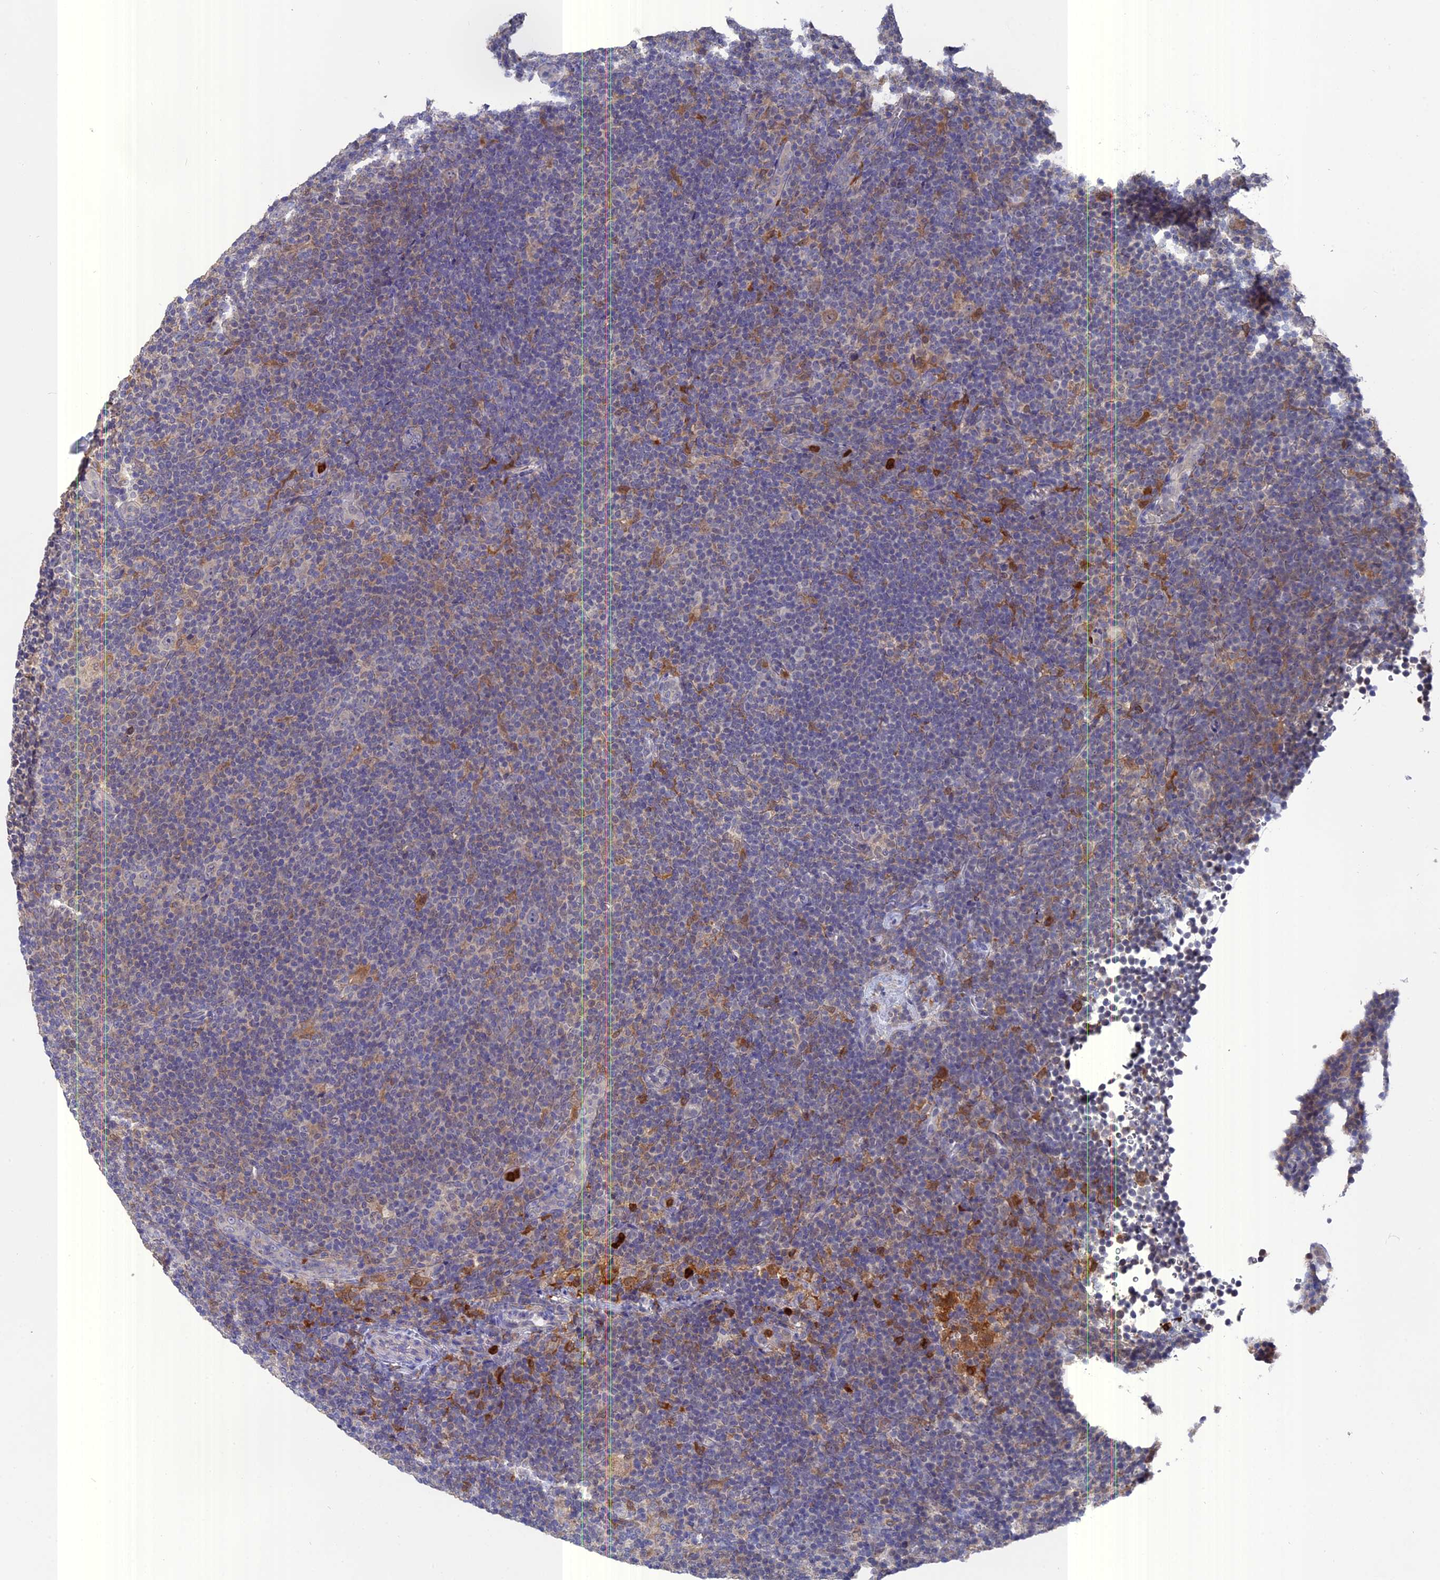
{"staining": {"intensity": "negative", "quantity": "none", "location": "none"}, "tissue": "lymphoma", "cell_type": "Tumor cells", "image_type": "cancer", "snomed": [{"axis": "morphology", "description": "Hodgkin's disease, NOS"}, {"axis": "topography", "description": "Lymph node"}], "caption": "Photomicrograph shows no protein positivity in tumor cells of Hodgkin's disease tissue.", "gene": "NCF4", "patient": {"sex": "female", "age": 57}}